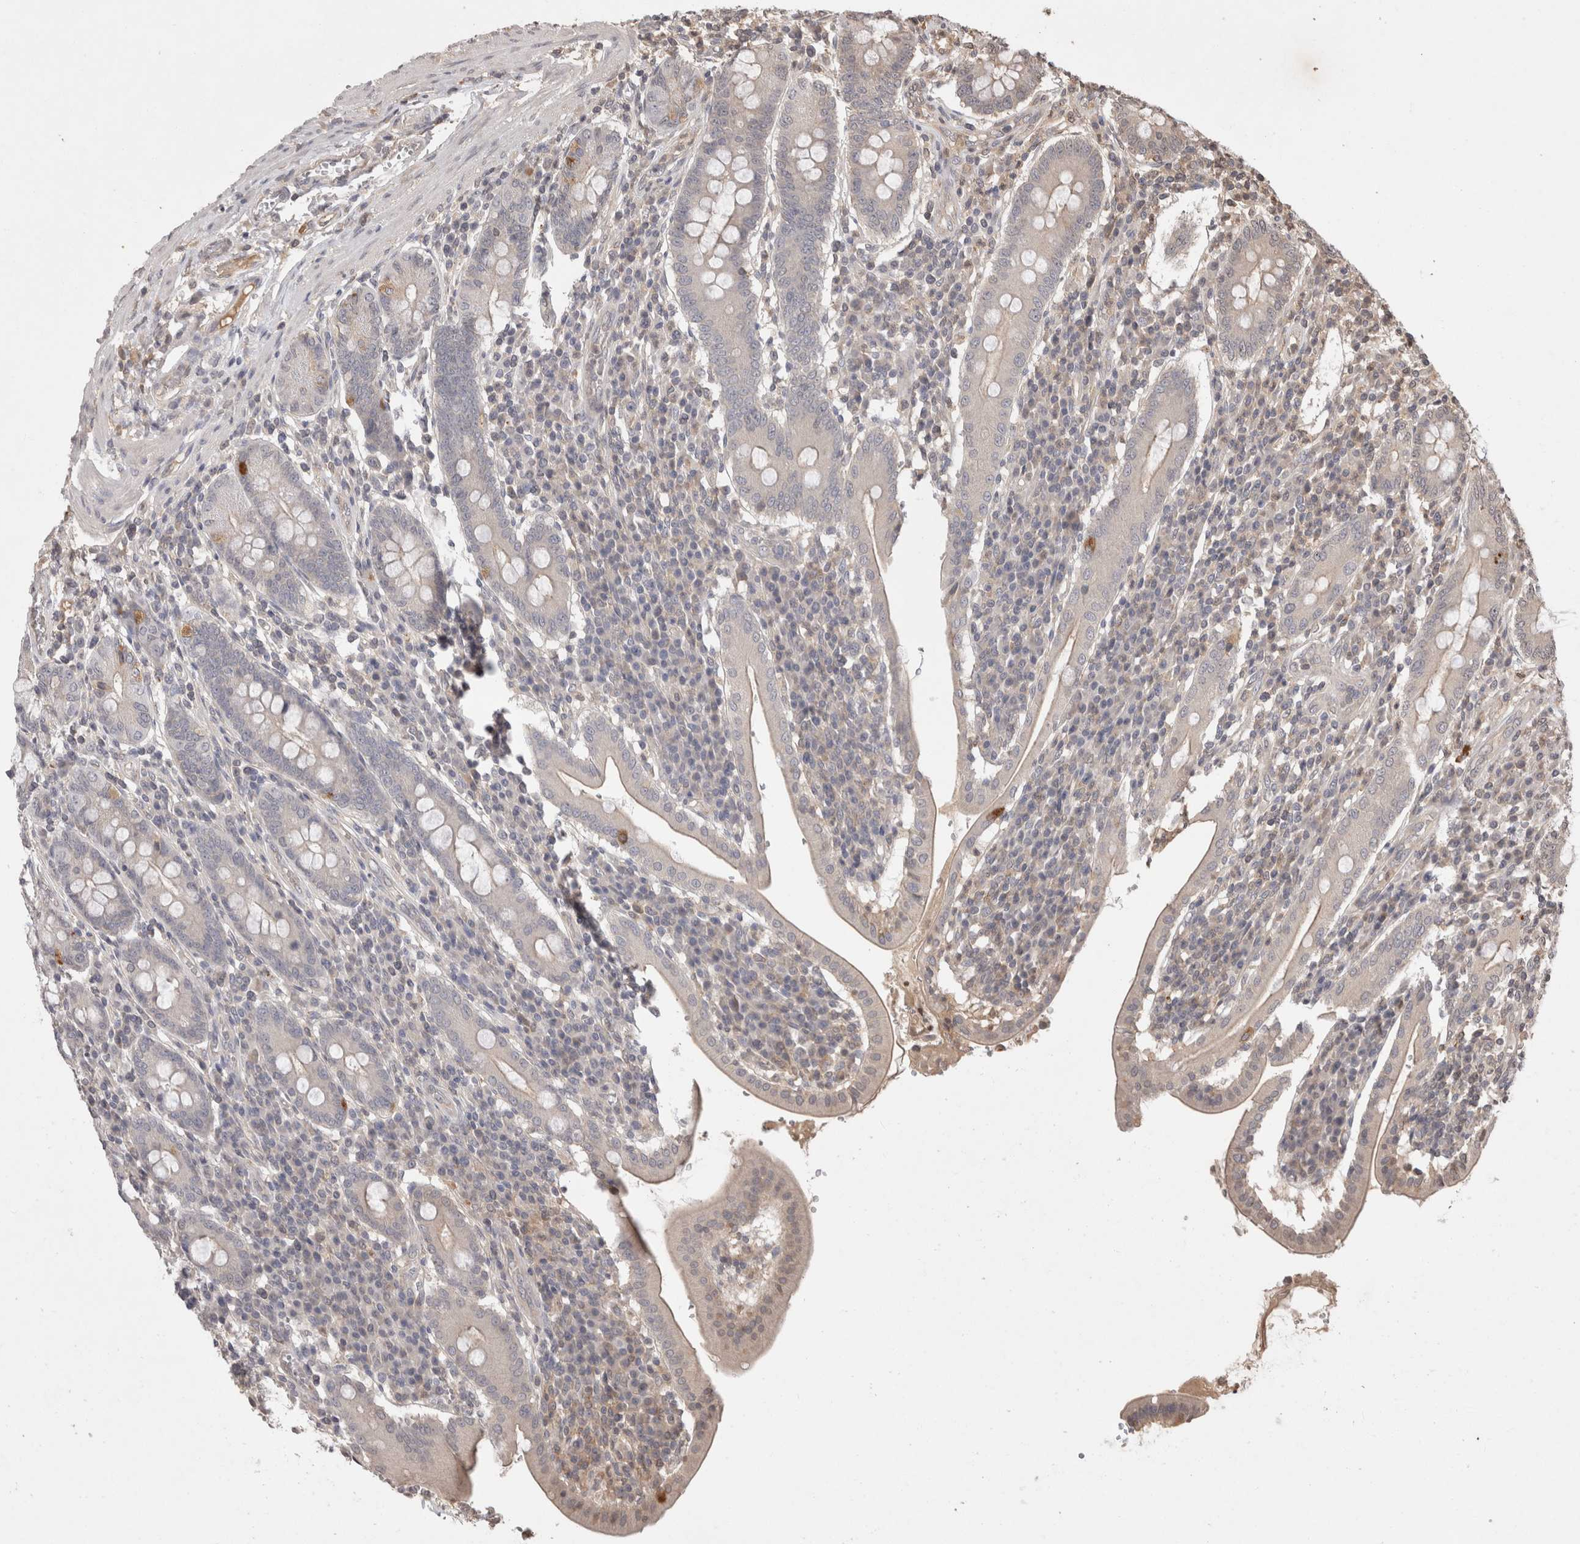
{"staining": {"intensity": "moderate", "quantity": "<25%", "location": "cytoplasmic/membranous"}, "tissue": "duodenum", "cell_type": "Glandular cells", "image_type": "normal", "snomed": [{"axis": "morphology", "description": "Normal tissue, NOS"}, {"axis": "morphology", "description": "Adenocarcinoma, NOS"}, {"axis": "topography", "description": "Pancreas"}, {"axis": "topography", "description": "Duodenum"}], "caption": "A histopathology image of duodenum stained for a protein exhibits moderate cytoplasmic/membranous brown staining in glandular cells. (DAB IHC with brightfield microscopy, high magnification).", "gene": "PRMT3", "patient": {"sex": "male", "age": 50}}